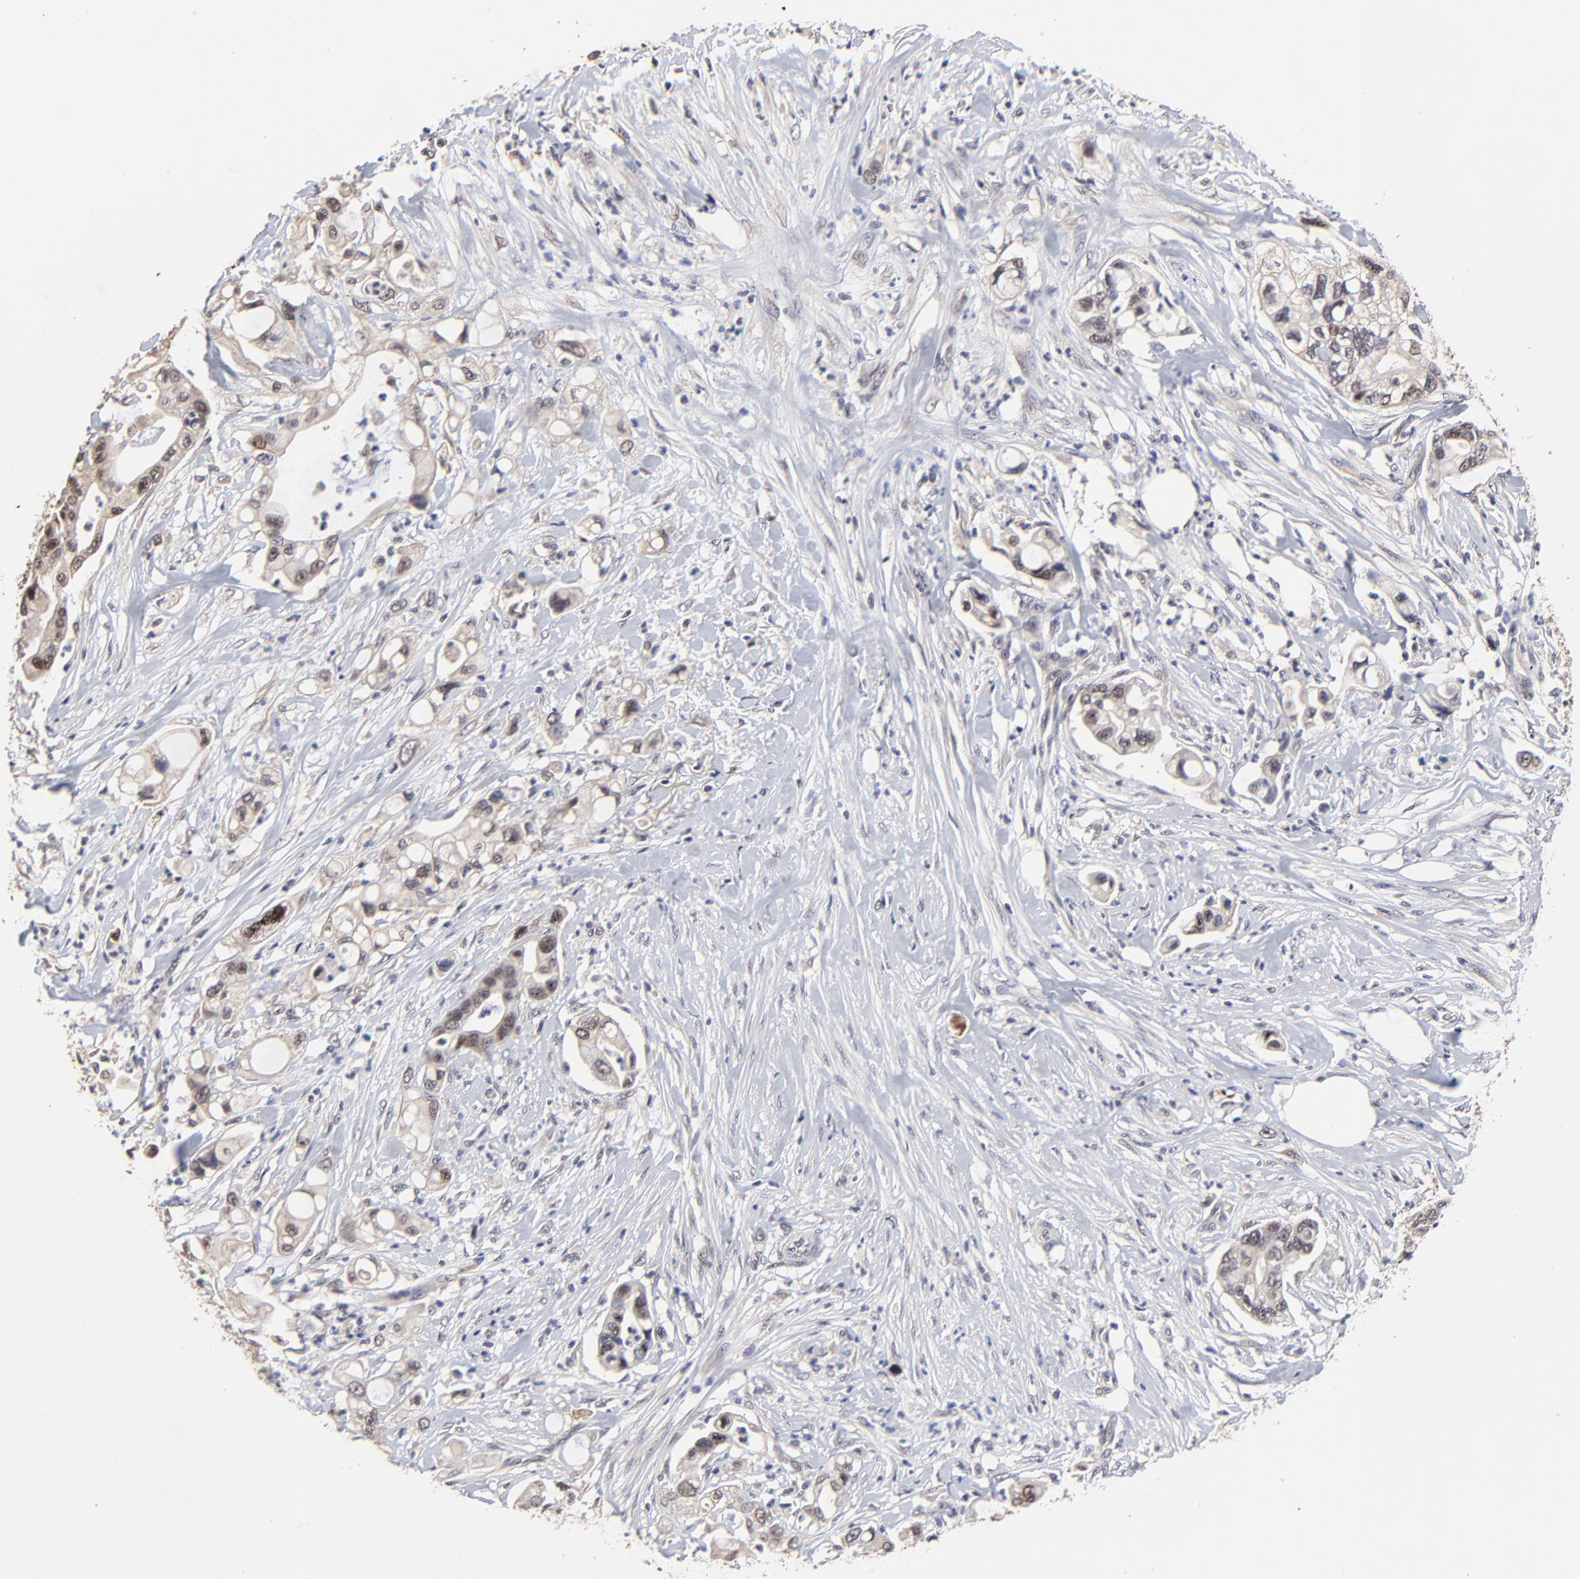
{"staining": {"intensity": "weak", "quantity": ">75%", "location": "cytoplasmic/membranous"}, "tissue": "pancreatic cancer", "cell_type": "Tumor cells", "image_type": "cancer", "snomed": [{"axis": "morphology", "description": "Adenocarcinoma, NOS"}, {"axis": "topography", "description": "Pancreas"}], "caption": "Immunohistochemistry (DAB (3,3'-diaminobenzidine)) staining of human adenocarcinoma (pancreatic) reveals weak cytoplasmic/membranous protein positivity in about >75% of tumor cells.", "gene": "FRMD8", "patient": {"sex": "male", "age": 70}}